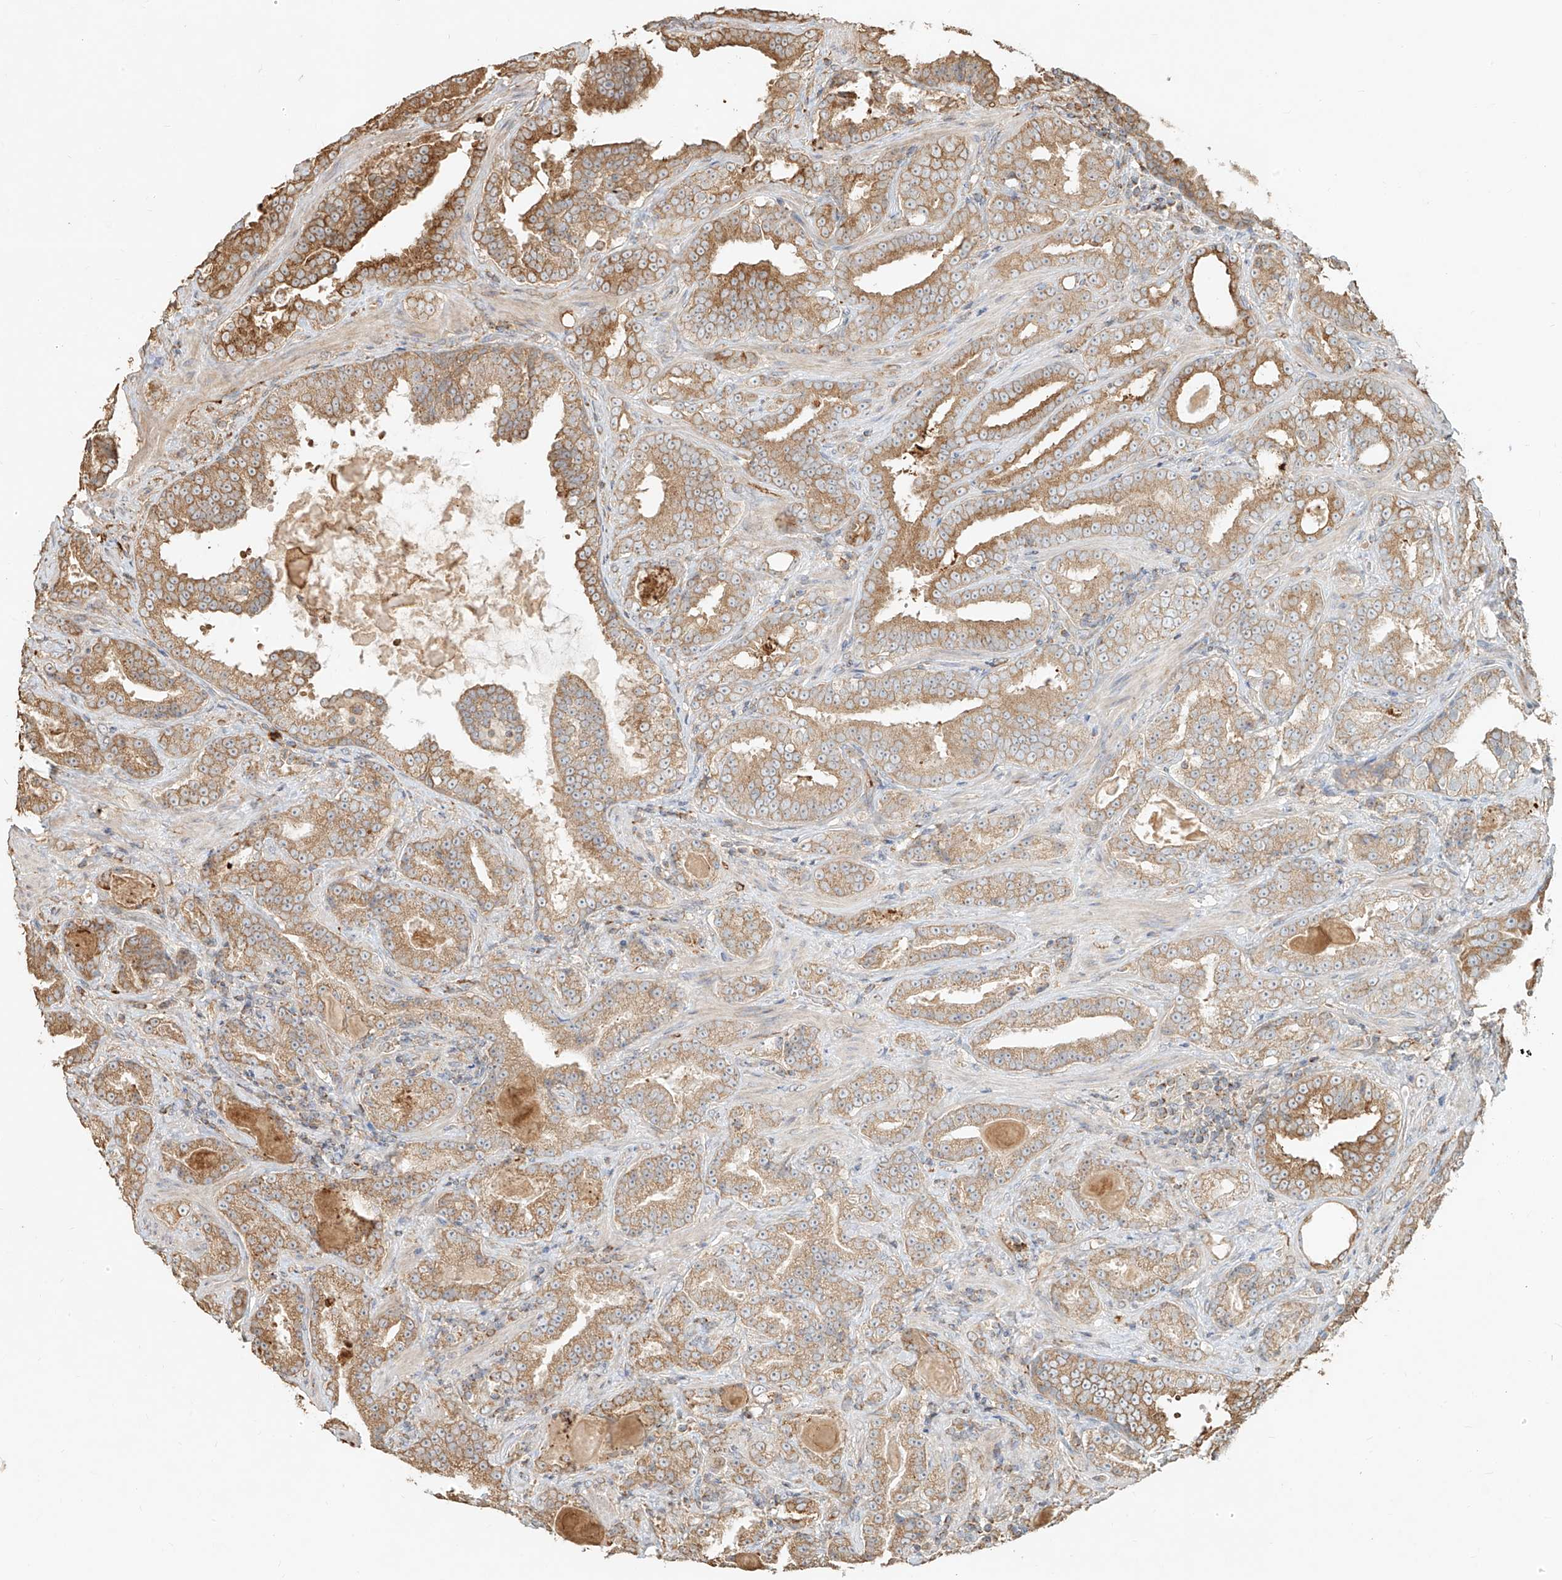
{"staining": {"intensity": "moderate", "quantity": ">75%", "location": "cytoplasmic/membranous"}, "tissue": "prostate cancer", "cell_type": "Tumor cells", "image_type": "cancer", "snomed": [{"axis": "morphology", "description": "Adenocarcinoma, Low grade"}, {"axis": "topography", "description": "Prostate"}], "caption": "A brown stain shows moderate cytoplasmic/membranous positivity of a protein in human prostate cancer (adenocarcinoma (low-grade)) tumor cells.", "gene": "EFNB1", "patient": {"sex": "male", "age": 60}}